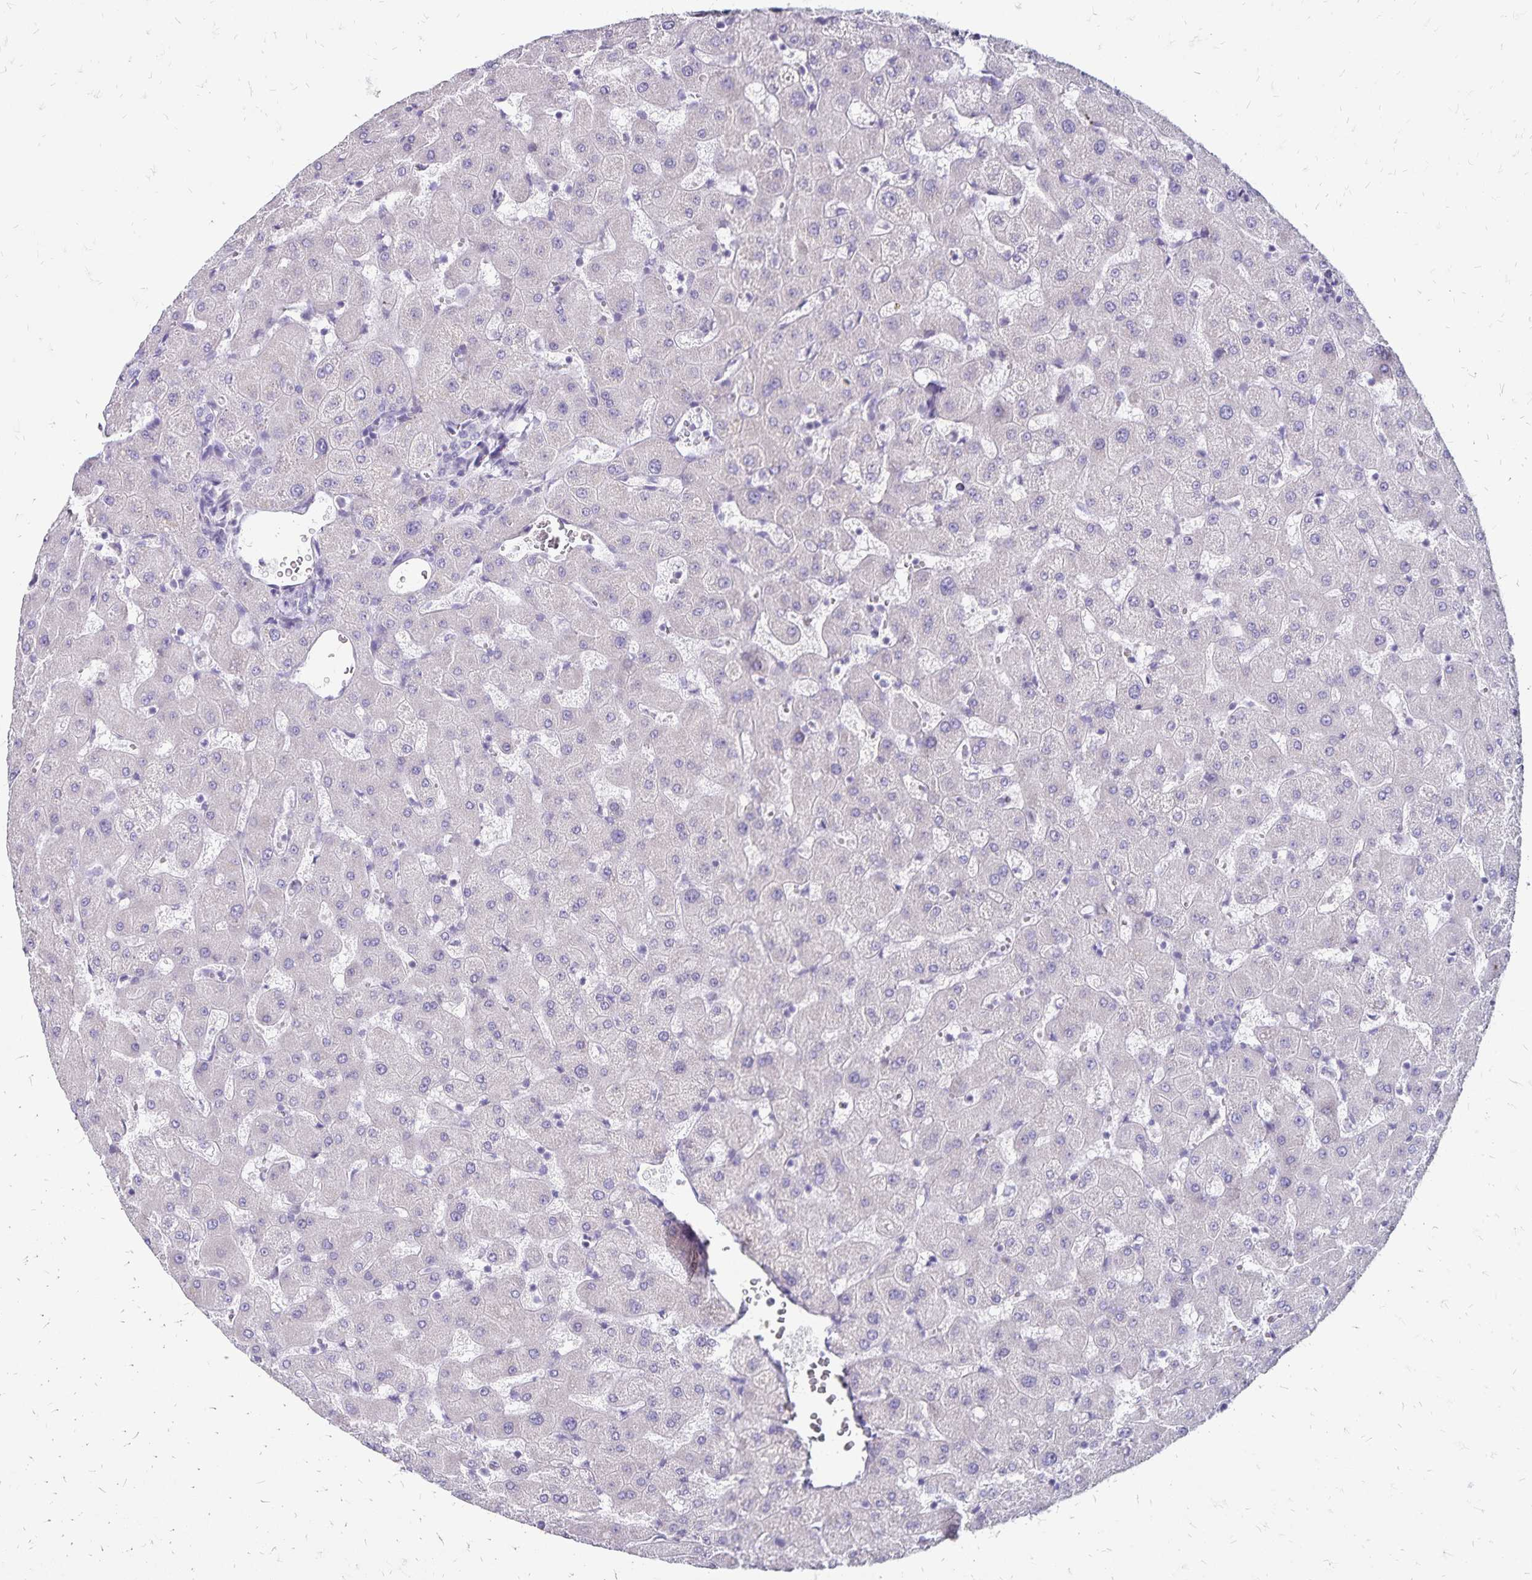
{"staining": {"intensity": "negative", "quantity": "none", "location": "none"}, "tissue": "liver", "cell_type": "Cholangiocytes", "image_type": "normal", "snomed": [{"axis": "morphology", "description": "Normal tissue, NOS"}, {"axis": "topography", "description": "Liver"}], "caption": "Immunohistochemical staining of benign liver displays no significant positivity in cholangiocytes.", "gene": "IKZF1", "patient": {"sex": "female", "age": 63}}